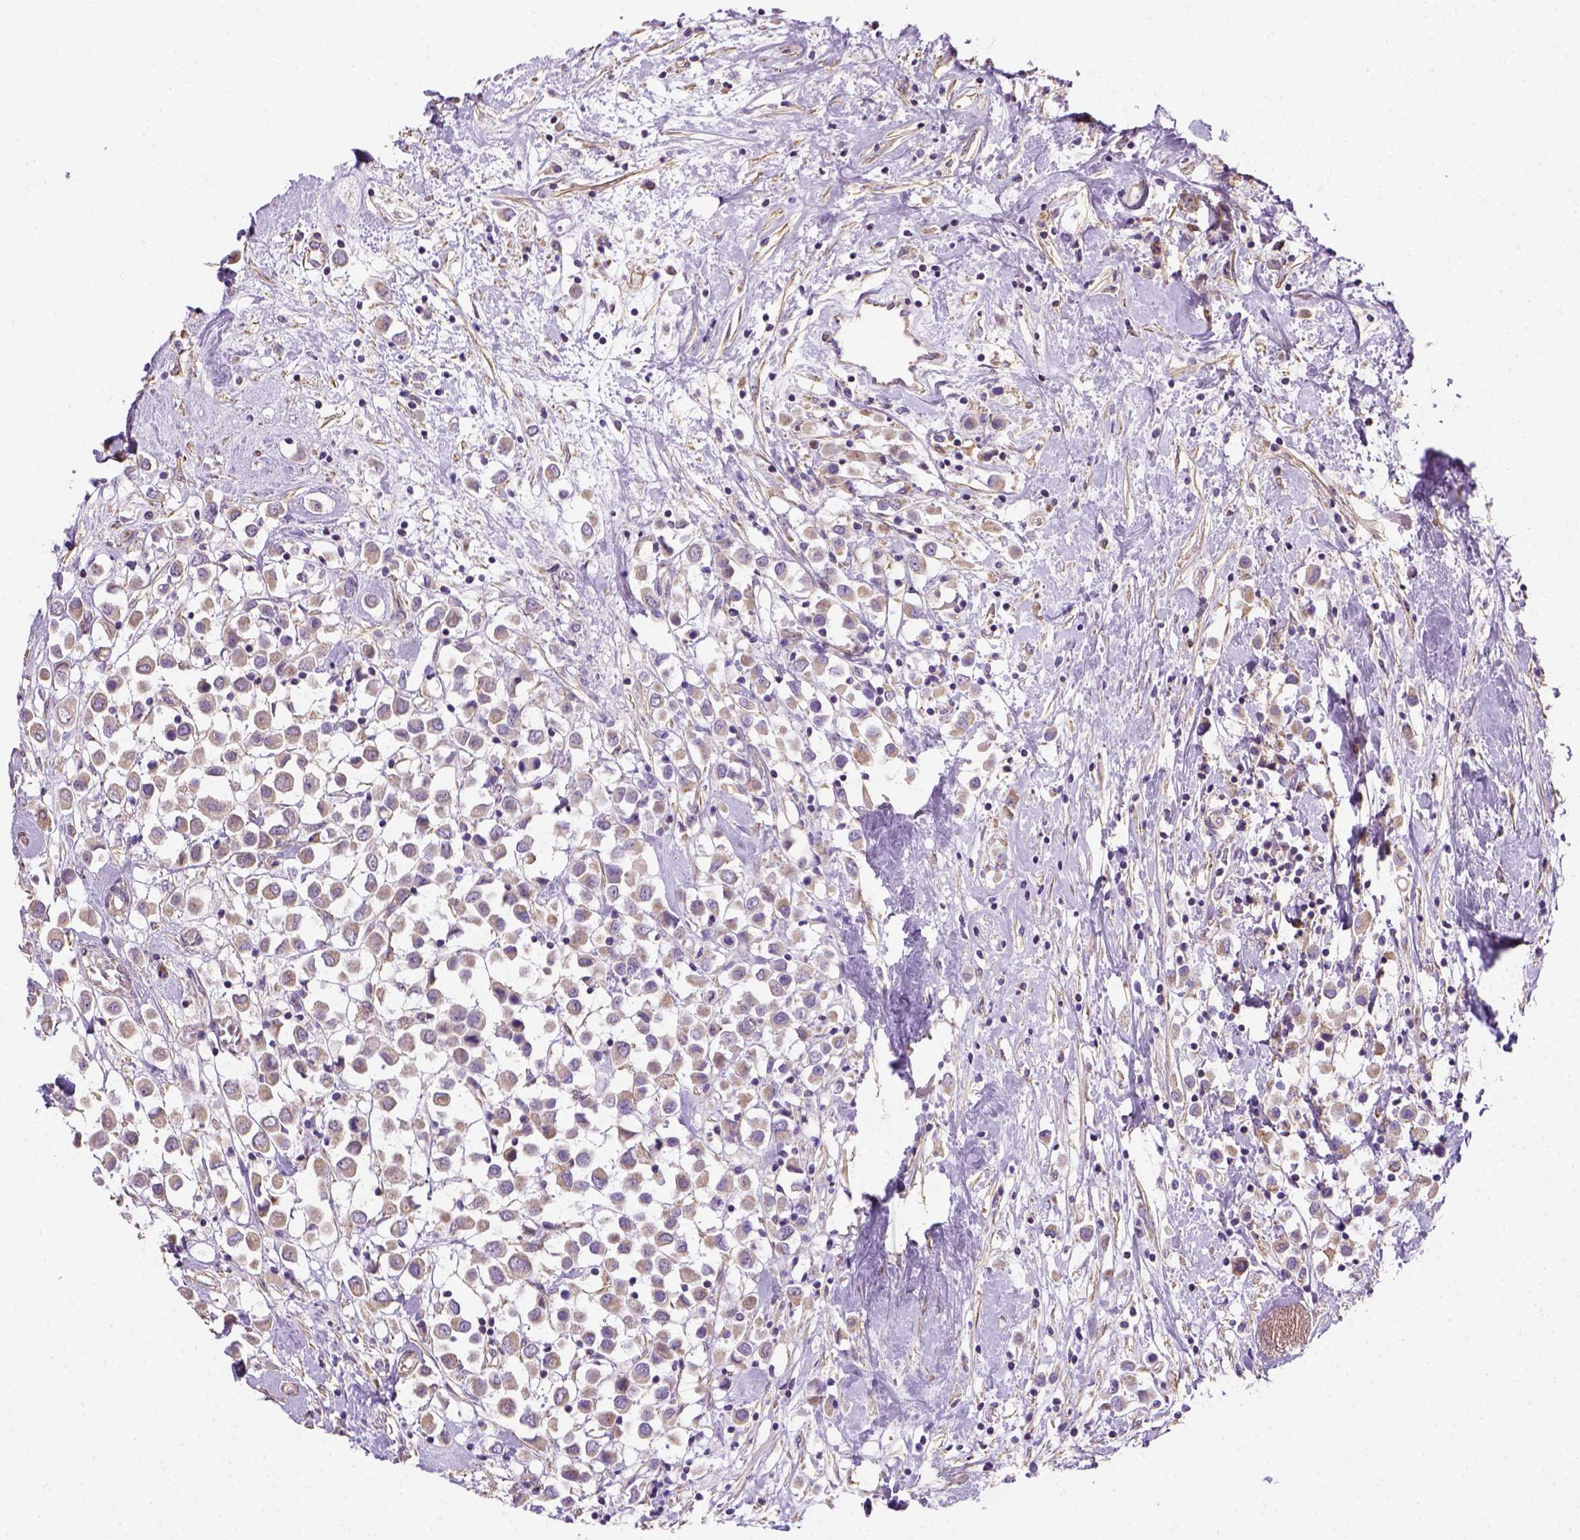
{"staining": {"intensity": "weak", "quantity": ">75%", "location": "cytoplasmic/membranous"}, "tissue": "breast cancer", "cell_type": "Tumor cells", "image_type": "cancer", "snomed": [{"axis": "morphology", "description": "Duct carcinoma"}, {"axis": "topography", "description": "Breast"}], "caption": "Protein staining displays weak cytoplasmic/membranous positivity in about >75% of tumor cells in breast cancer.", "gene": "HTRA1", "patient": {"sex": "female", "age": 61}}